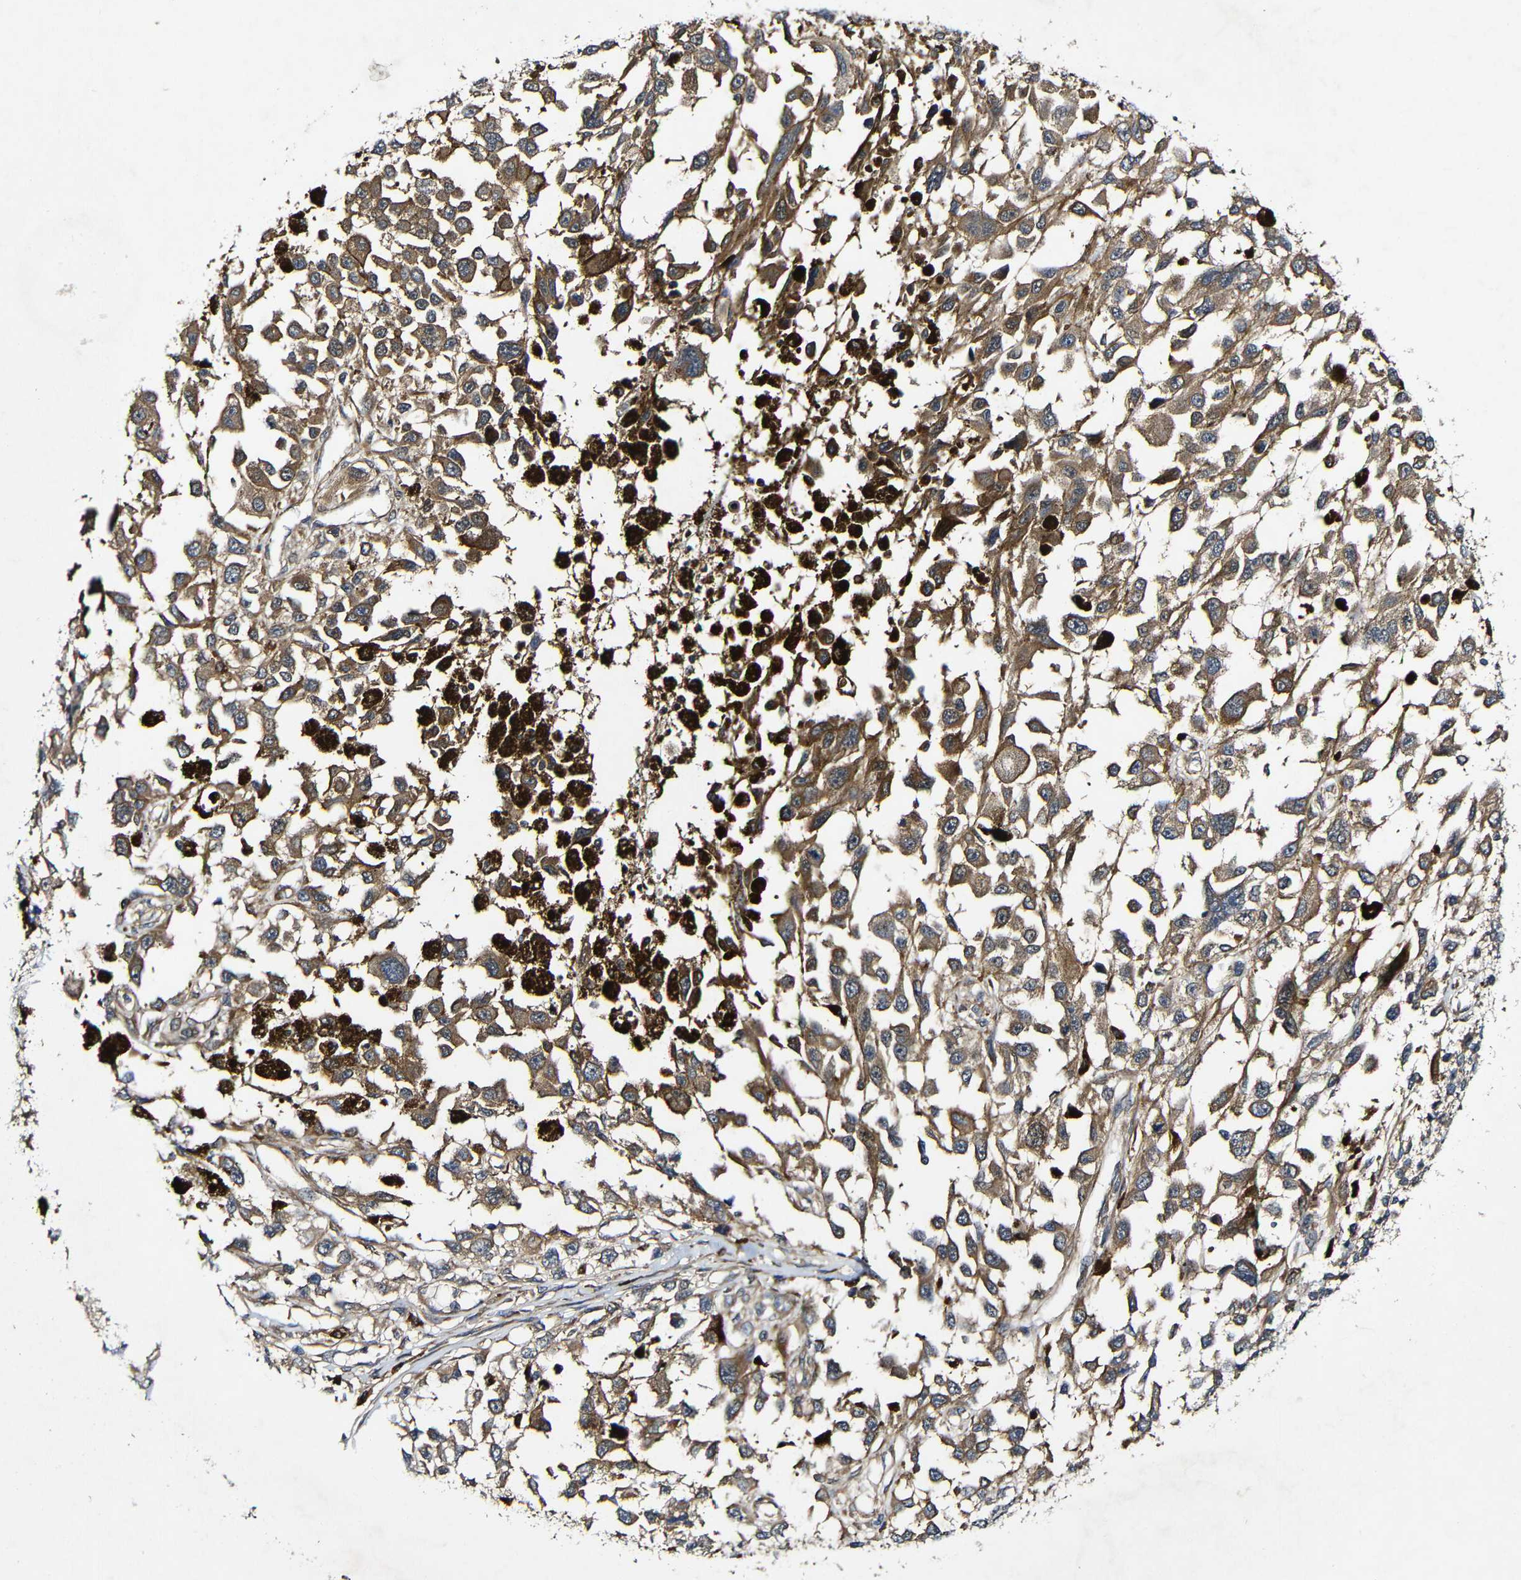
{"staining": {"intensity": "moderate", "quantity": ">75%", "location": "cytoplasmic/membranous"}, "tissue": "melanoma", "cell_type": "Tumor cells", "image_type": "cancer", "snomed": [{"axis": "morphology", "description": "Malignant melanoma, Metastatic site"}, {"axis": "topography", "description": "Lymph node"}], "caption": "Melanoma stained for a protein shows moderate cytoplasmic/membranous positivity in tumor cells.", "gene": "GSDME", "patient": {"sex": "male", "age": 59}}